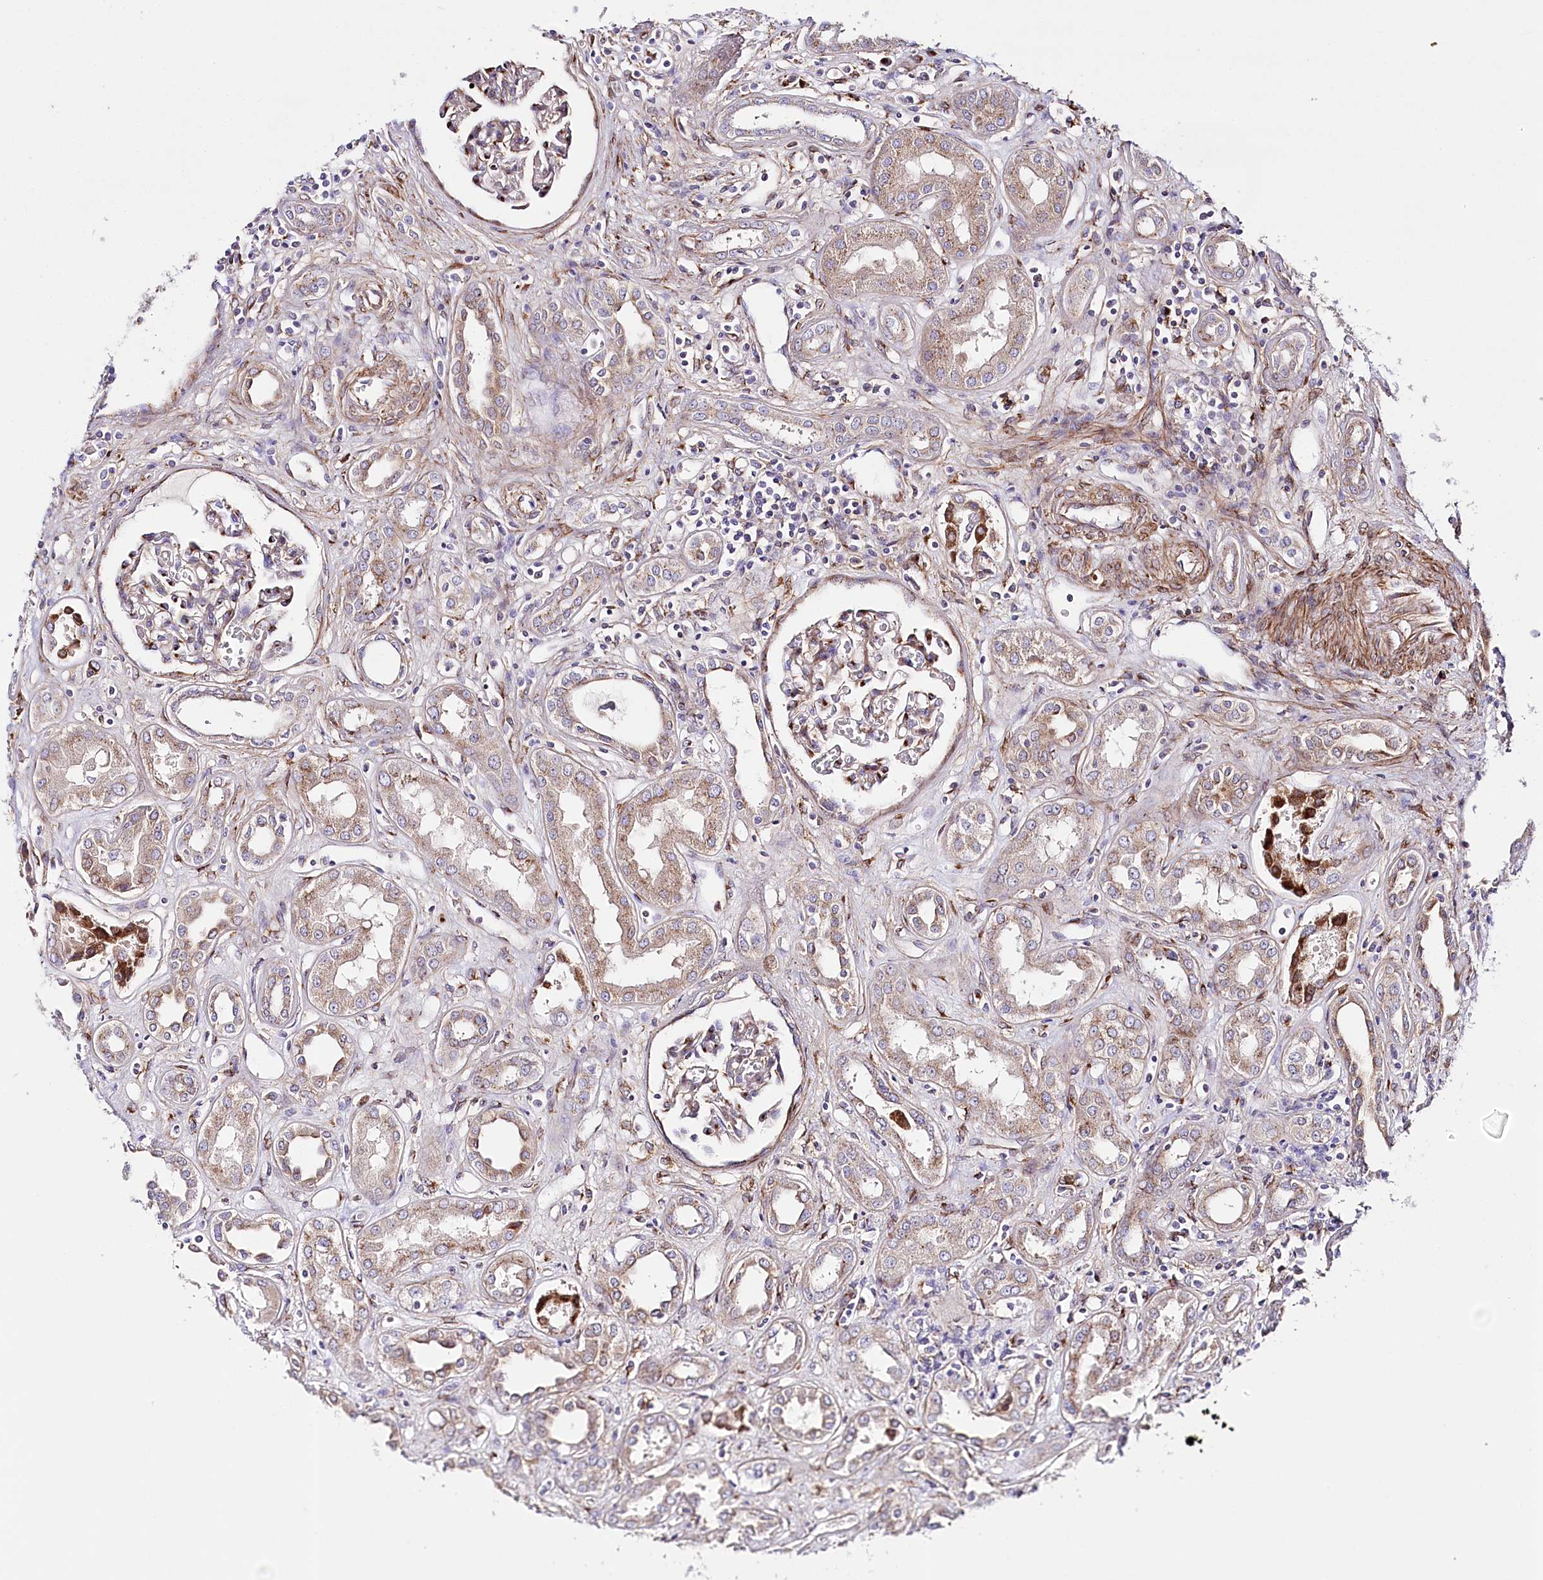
{"staining": {"intensity": "strong", "quantity": "25%-75%", "location": "cytoplasmic/membranous"}, "tissue": "kidney", "cell_type": "Cells in glomeruli", "image_type": "normal", "snomed": [{"axis": "morphology", "description": "Normal tissue, NOS"}, {"axis": "topography", "description": "Kidney"}], "caption": "Immunohistochemical staining of benign human kidney exhibits high levels of strong cytoplasmic/membranous staining in approximately 25%-75% of cells in glomeruli. Ihc stains the protein in brown and the nuclei are stained blue.", "gene": "ABRAXAS2", "patient": {"sex": "male", "age": 59}}